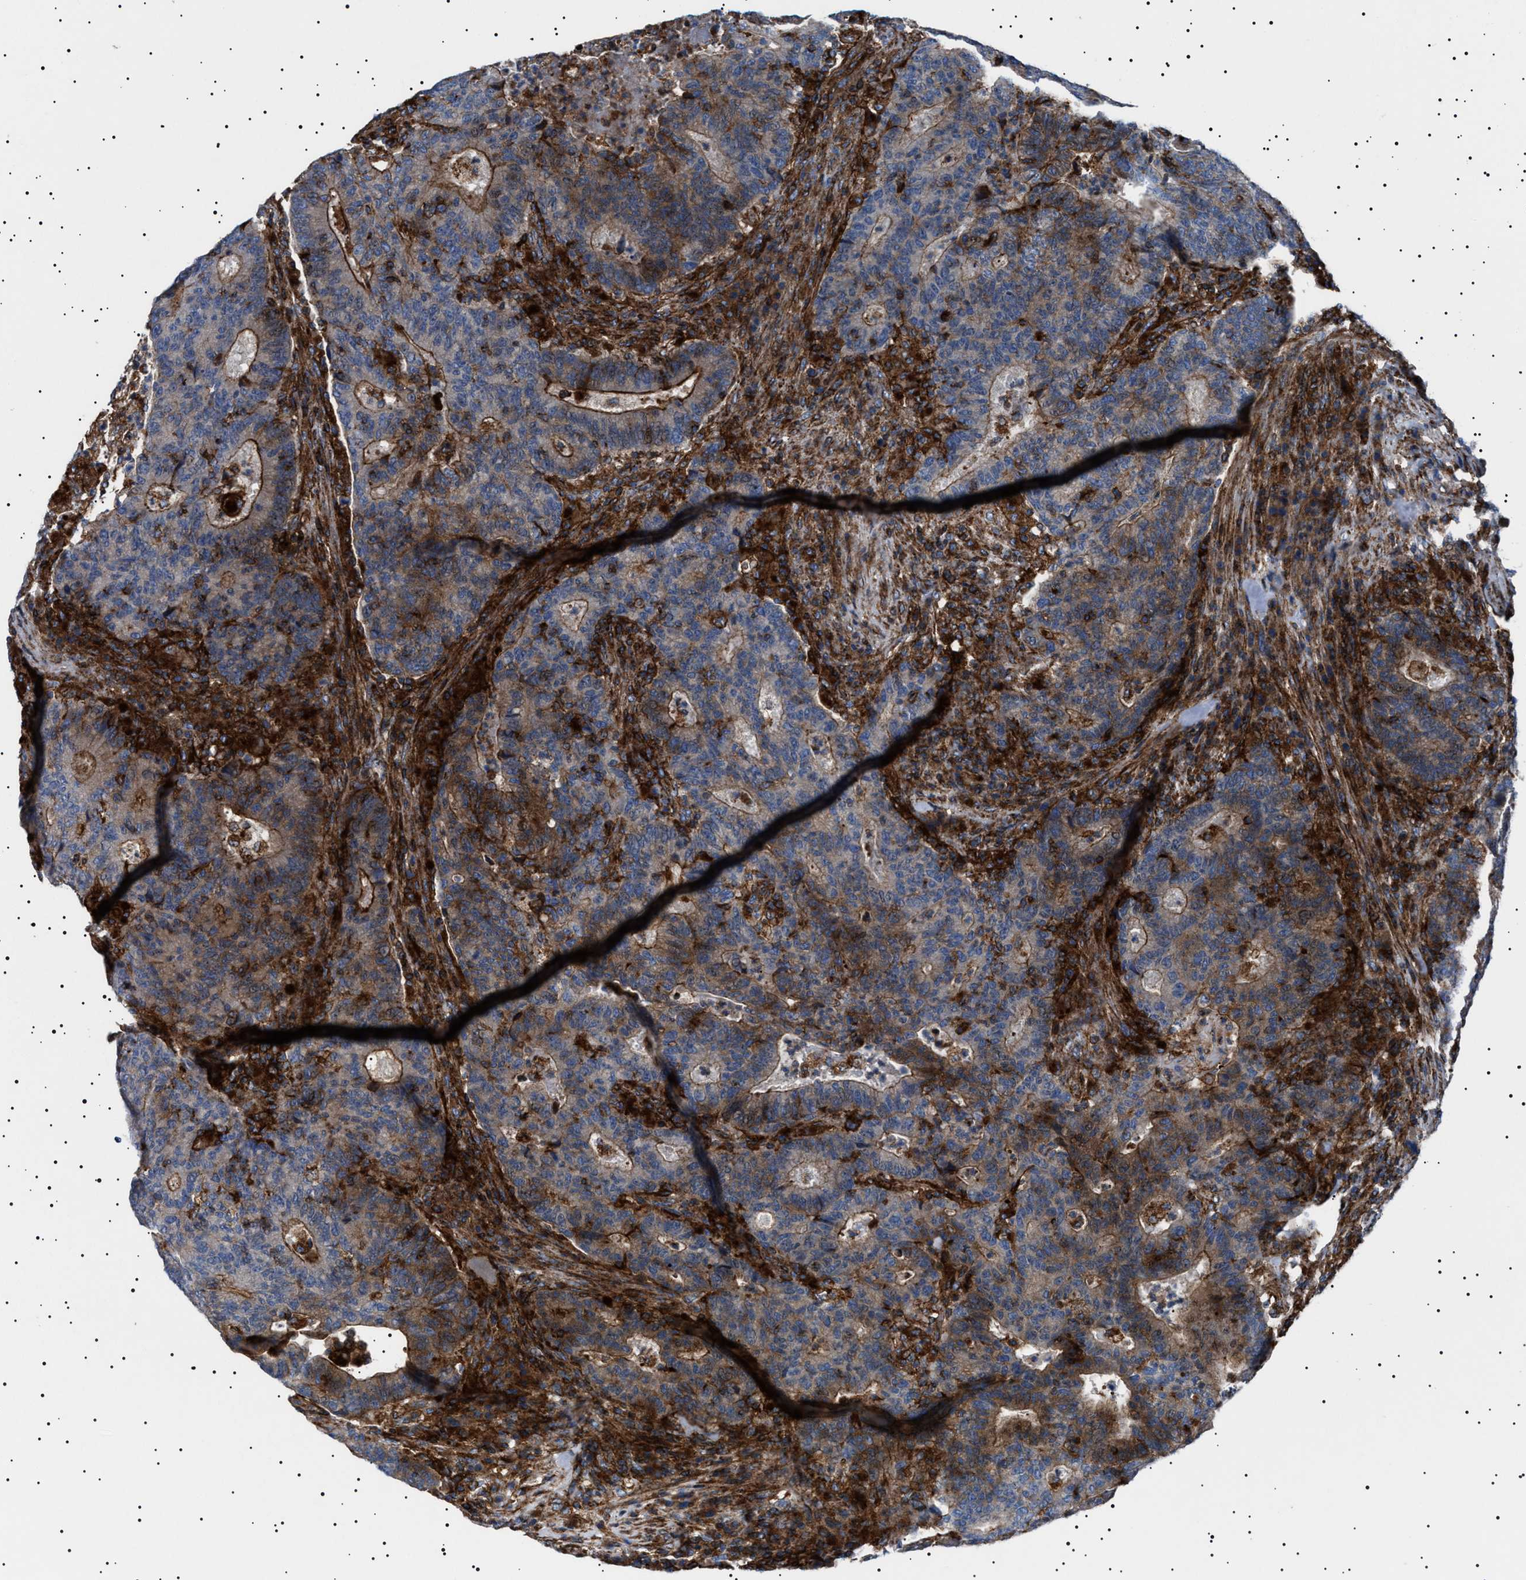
{"staining": {"intensity": "moderate", "quantity": "25%-75%", "location": "cytoplasmic/membranous"}, "tissue": "colorectal cancer", "cell_type": "Tumor cells", "image_type": "cancer", "snomed": [{"axis": "morphology", "description": "Adenocarcinoma, NOS"}, {"axis": "topography", "description": "Colon"}], "caption": "An immunohistochemistry photomicrograph of tumor tissue is shown. Protein staining in brown shows moderate cytoplasmic/membranous positivity in colorectal cancer (adenocarcinoma) within tumor cells.", "gene": "NEU1", "patient": {"sex": "female", "age": 75}}